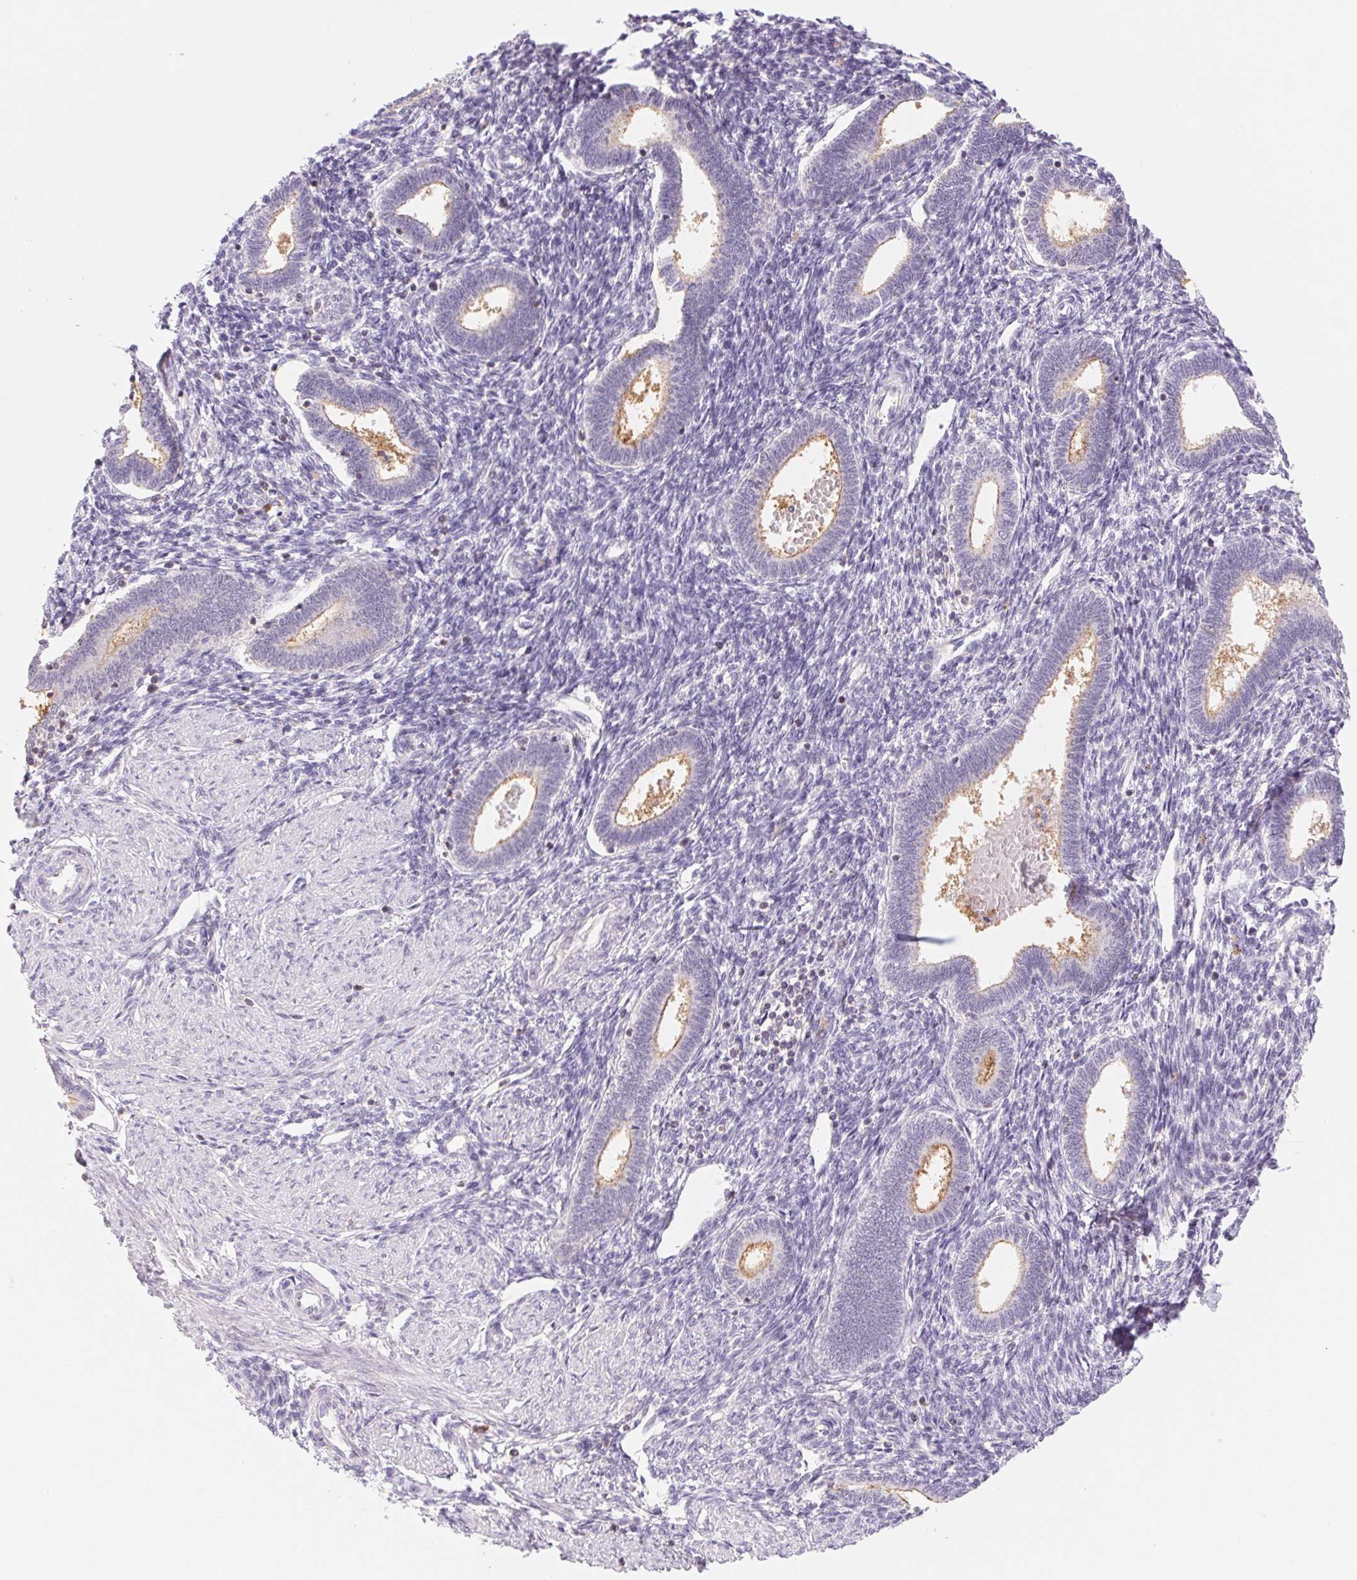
{"staining": {"intensity": "negative", "quantity": "none", "location": "none"}, "tissue": "endometrium", "cell_type": "Cells in endometrial stroma", "image_type": "normal", "snomed": [{"axis": "morphology", "description": "Normal tissue, NOS"}, {"axis": "topography", "description": "Endometrium"}], "caption": "Immunohistochemistry (IHC) photomicrograph of benign human endometrium stained for a protein (brown), which exhibits no staining in cells in endometrial stroma.", "gene": "KIF26A", "patient": {"sex": "female", "age": 42}}